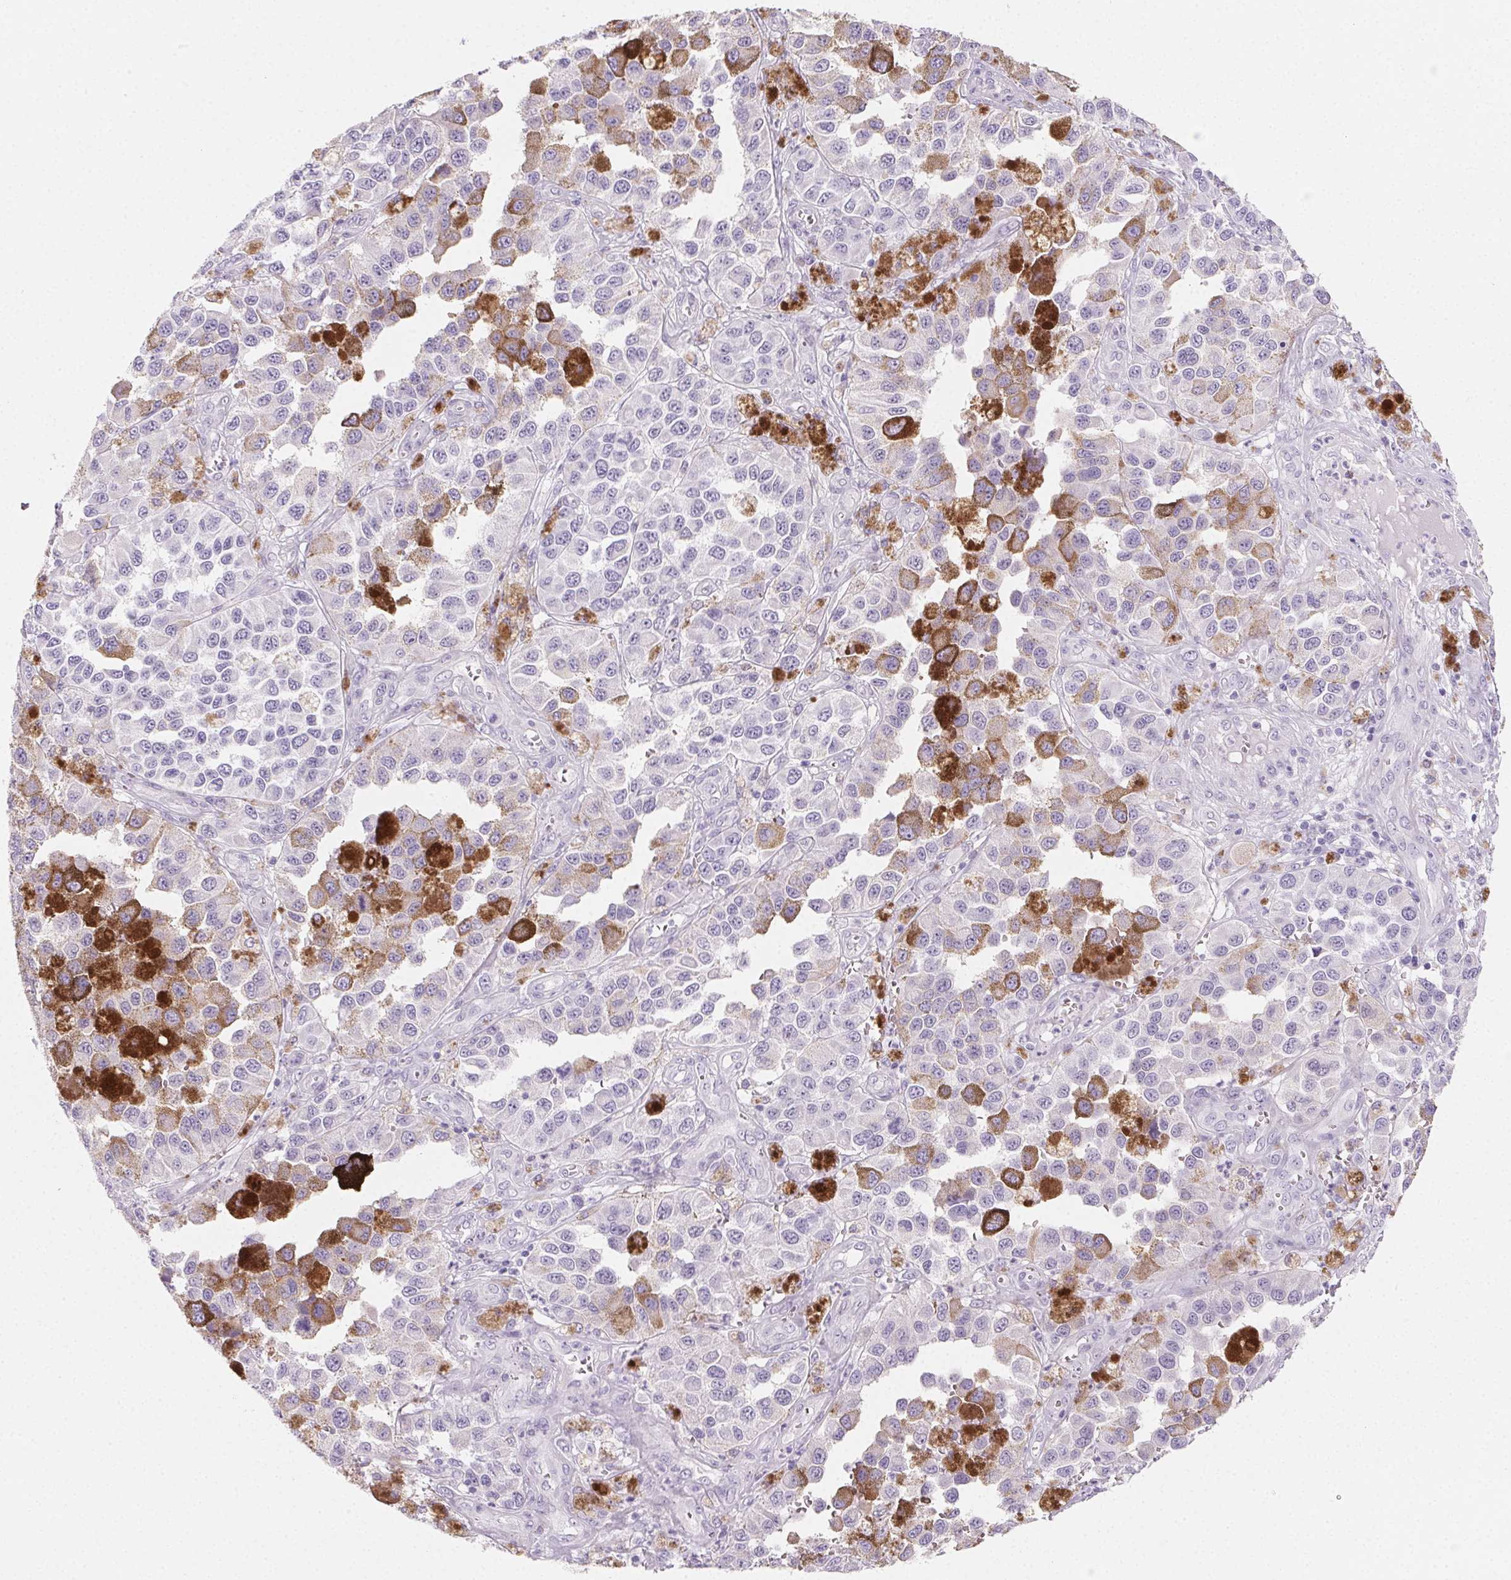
{"staining": {"intensity": "strong", "quantity": "<25%", "location": "cytoplasmic/membranous"}, "tissue": "melanoma", "cell_type": "Tumor cells", "image_type": "cancer", "snomed": [{"axis": "morphology", "description": "Malignant melanoma, NOS"}, {"axis": "topography", "description": "Skin"}], "caption": "The micrograph displays a brown stain indicating the presence of a protein in the cytoplasmic/membranous of tumor cells in melanoma.", "gene": "PRSS3", "patient": {"sex": "female", "age": 58}}